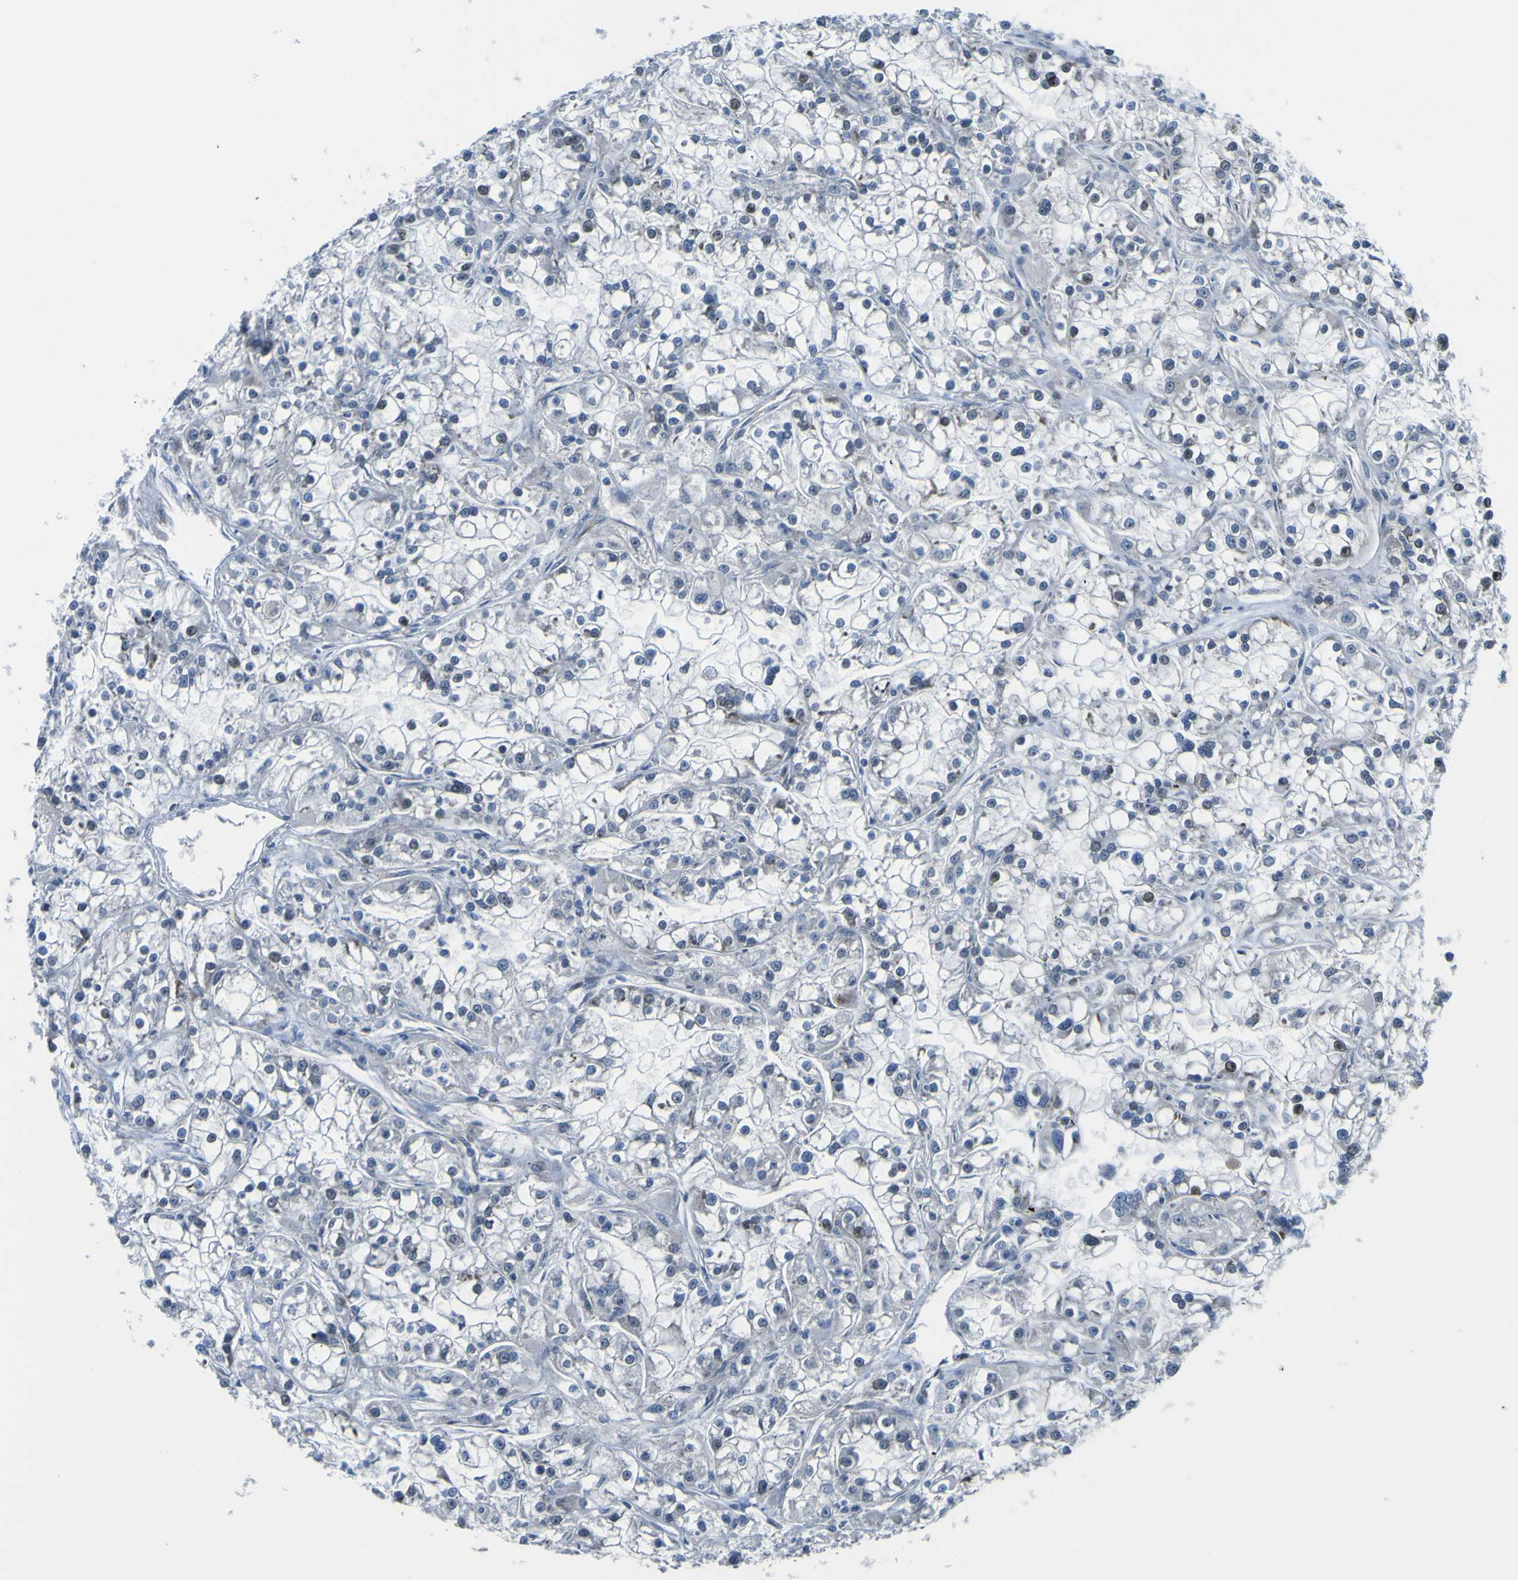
{"staining": {"intensity": "weak", "quantity": "<25%", "location": "nuclear"}, "tissue": "renal cancer", "cell_type": "Tumor cells", "image_type": "cancer", "snomed": [{"axis": "morphology", "description": "Adenocarcinoma, NOS"}, {"axis": "topography", "description": "Kidney"}], "caption": "A photomicrograph of human renal adenocarcinoma is negative for staining in tumor cells.", "gene": "KDM7A", "patient": {"sex": "female", "age": 52}}